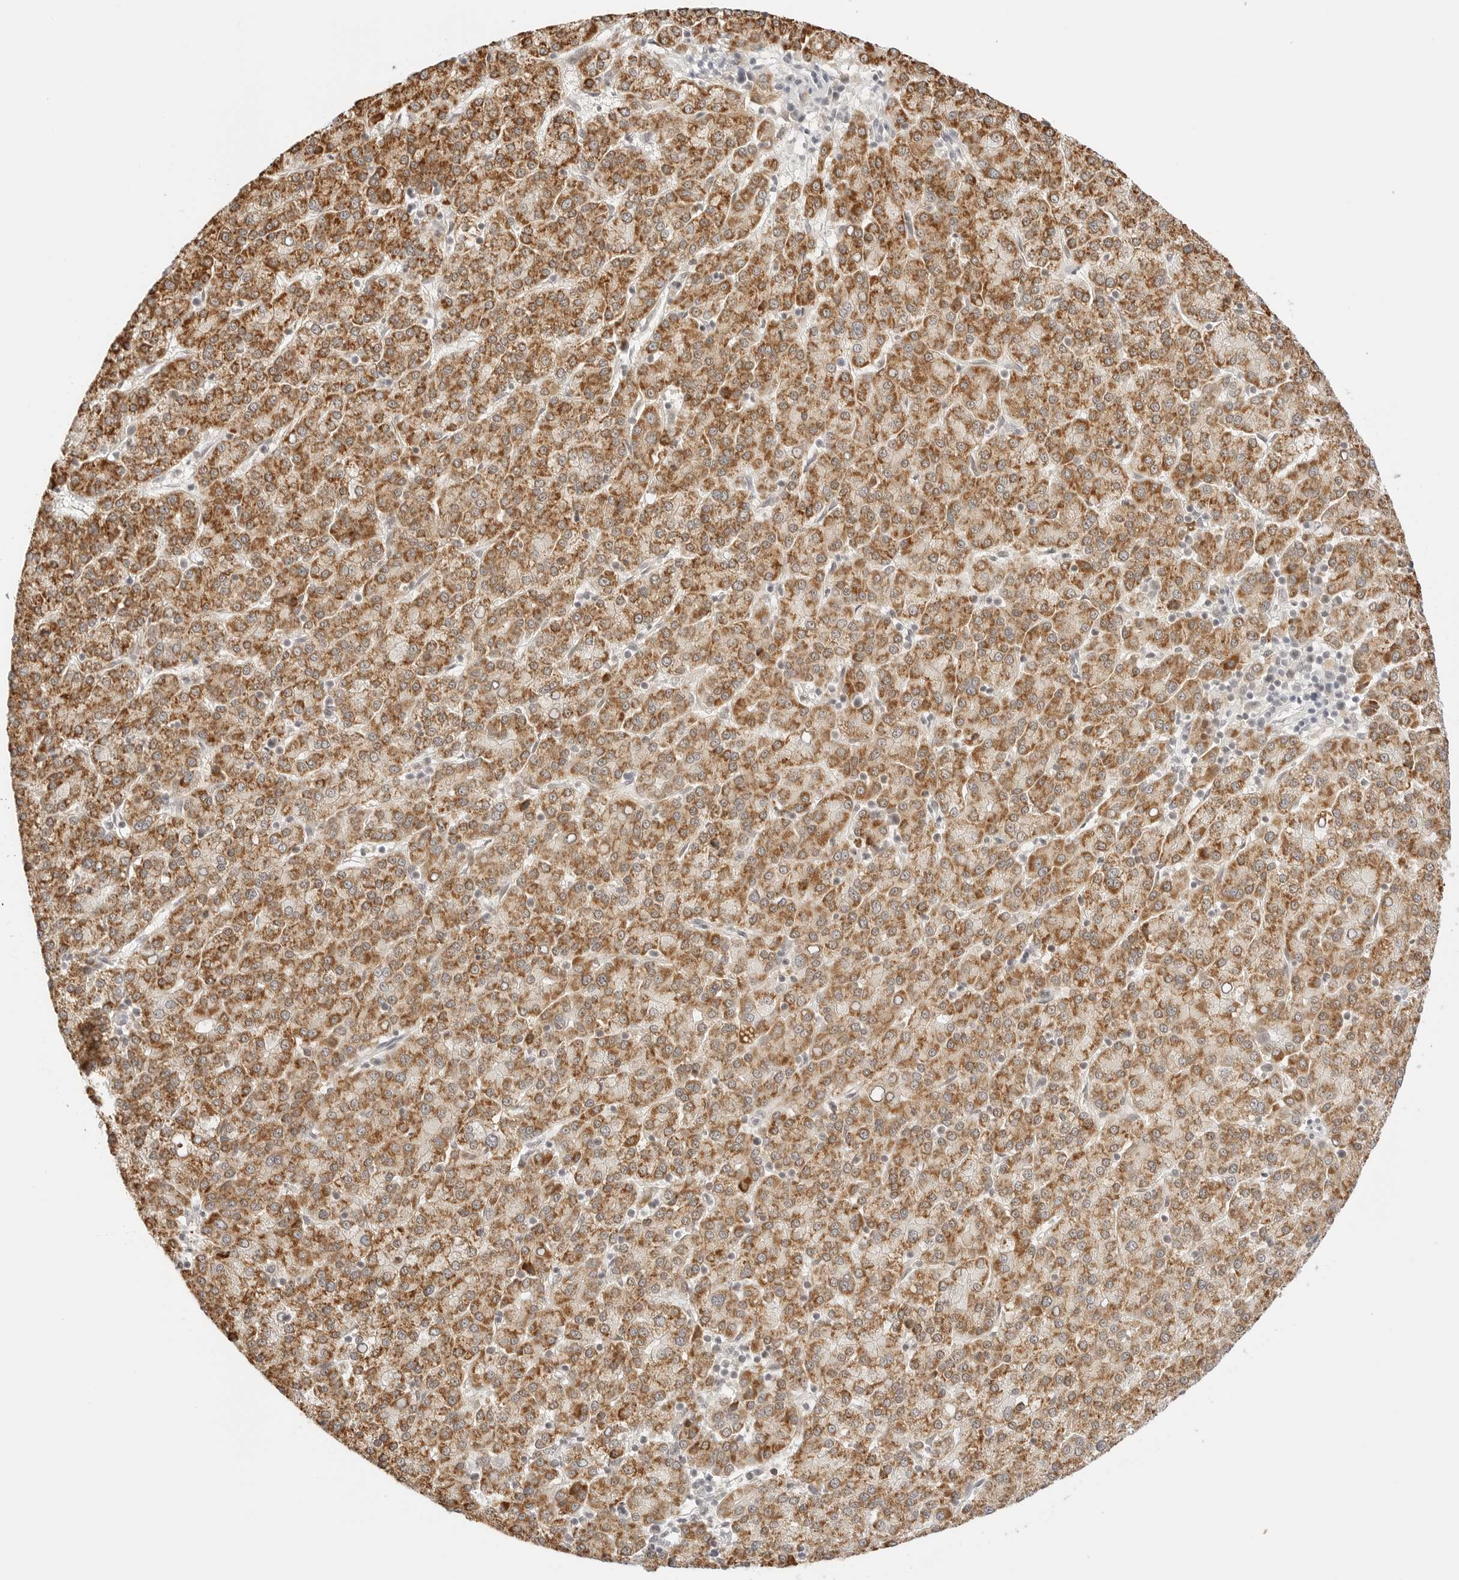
{"staining": {"intensity": "strong", "quantity": ">75%", "location": "cytoplasmic/membranous"}, "tissue": "liver cancer", "cell_type": "Tumor cells", "image_type": "cancer", "snomed": [{"axis": "morphology", "description": "Carcinoma, Hepatocellular, NOS"}, {"axis": "topography", "description": "Liver"}], "caption": "An IHC histopathology image of tumor tissue is shown. Protein staining in brown highlights strong cytoplasmic/membranous positivity in liver cancer (hepatocellular carcinoma) within tumor cells.", "gene": "RPS6KL1", "patient": {"sex": "female", "age": 58}}